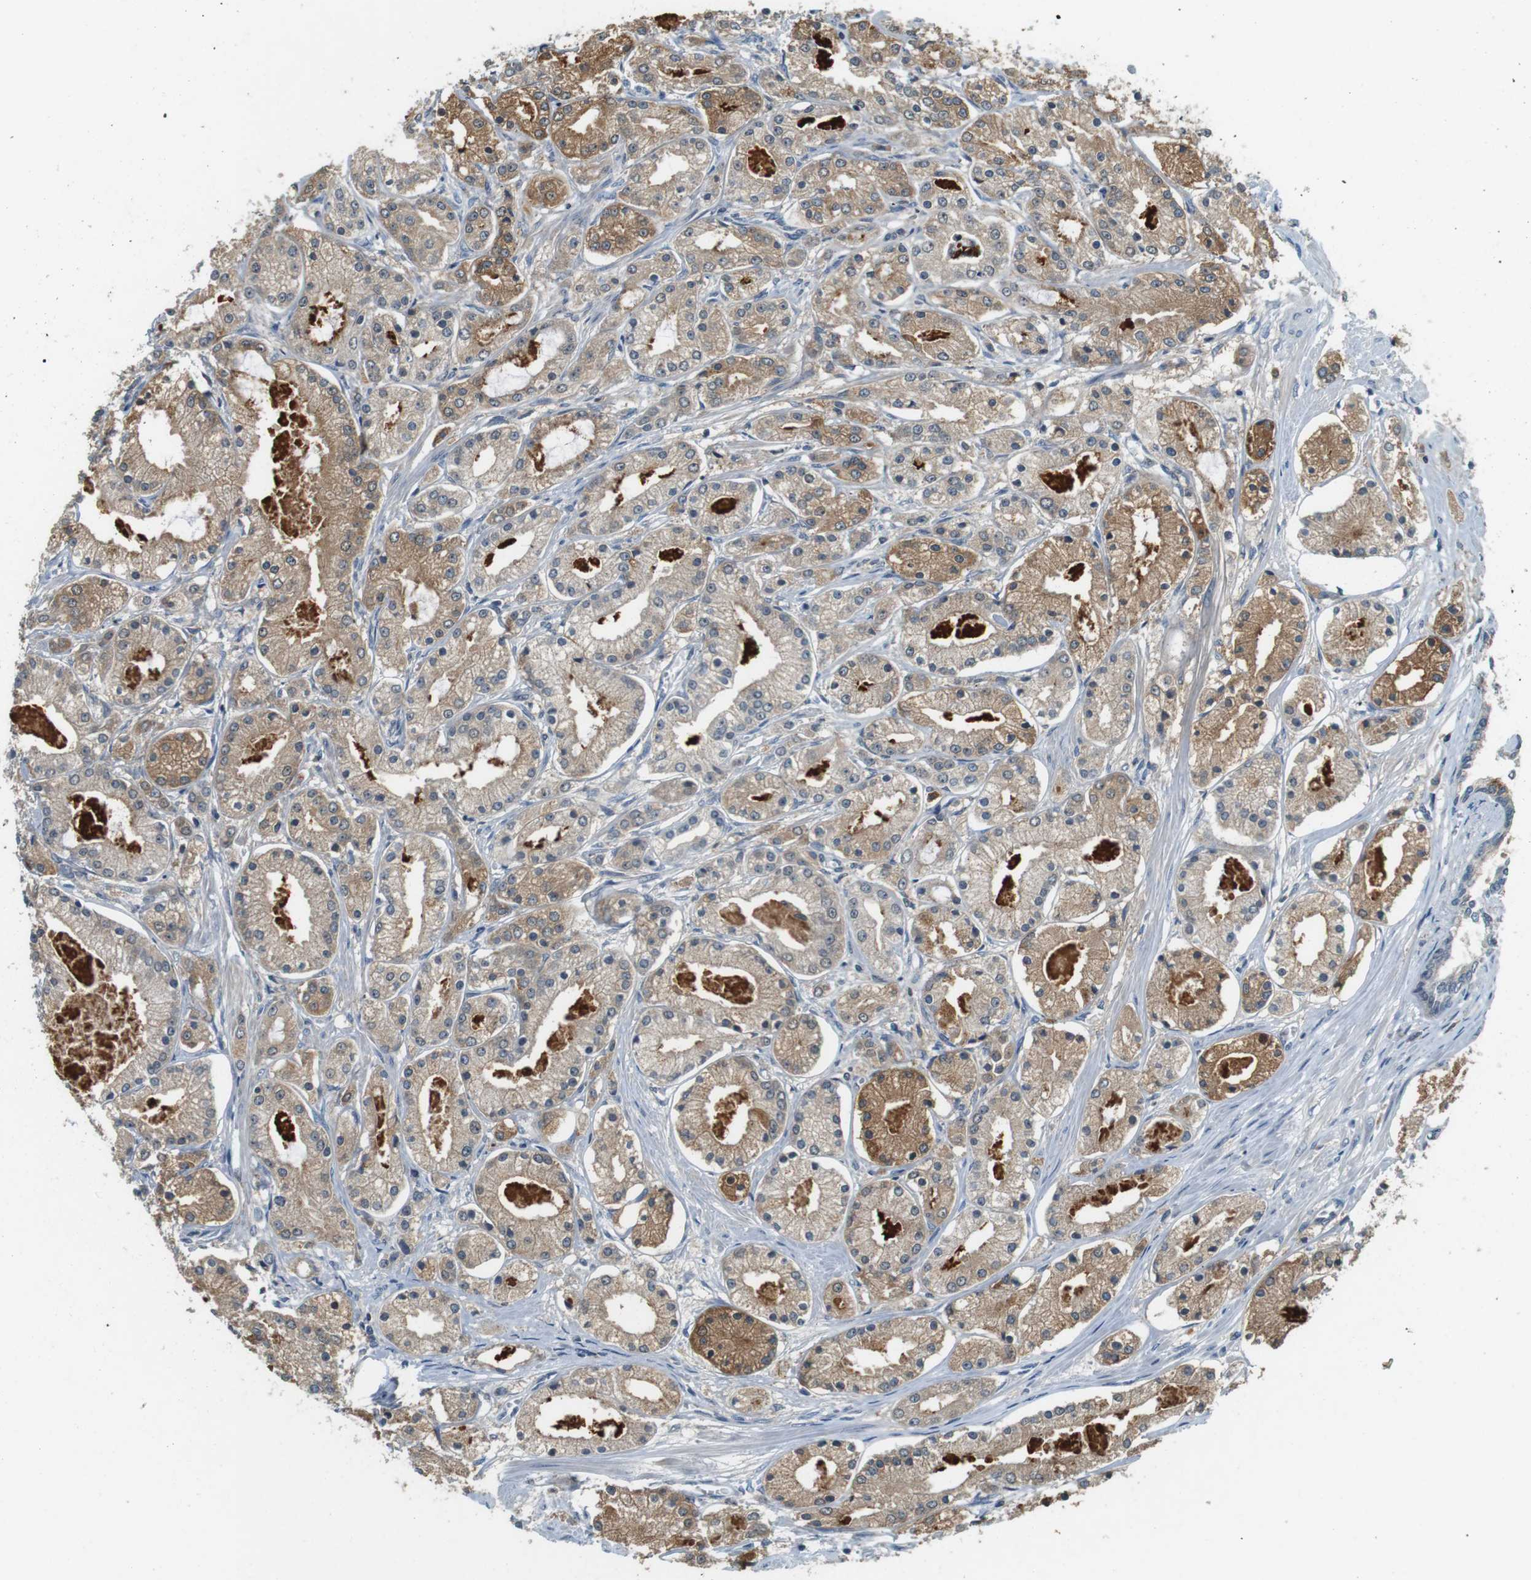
{"staining": {"intensity": "moderate", "quantity": ">75%", "location": "cytoplasmic/membranous"}, "tissue": "prostate cancer", "cell_type": "Tumor cells", "image_type": "cancer", "snomed": [{"axis": "morphology", "description": "Adenocarcinoma, High grade"}, {"axis": "topography", "description": "Prostate"}], "caption": "High-power microscopy captured an IHC micrograph of prostate high-grade adenocarcinoma, revealing moderate cytoplasmic/membranous staining in about >75% of tumor cells.", "gene": "CDK14", "patient": {"sex": "male", "age": 66}}